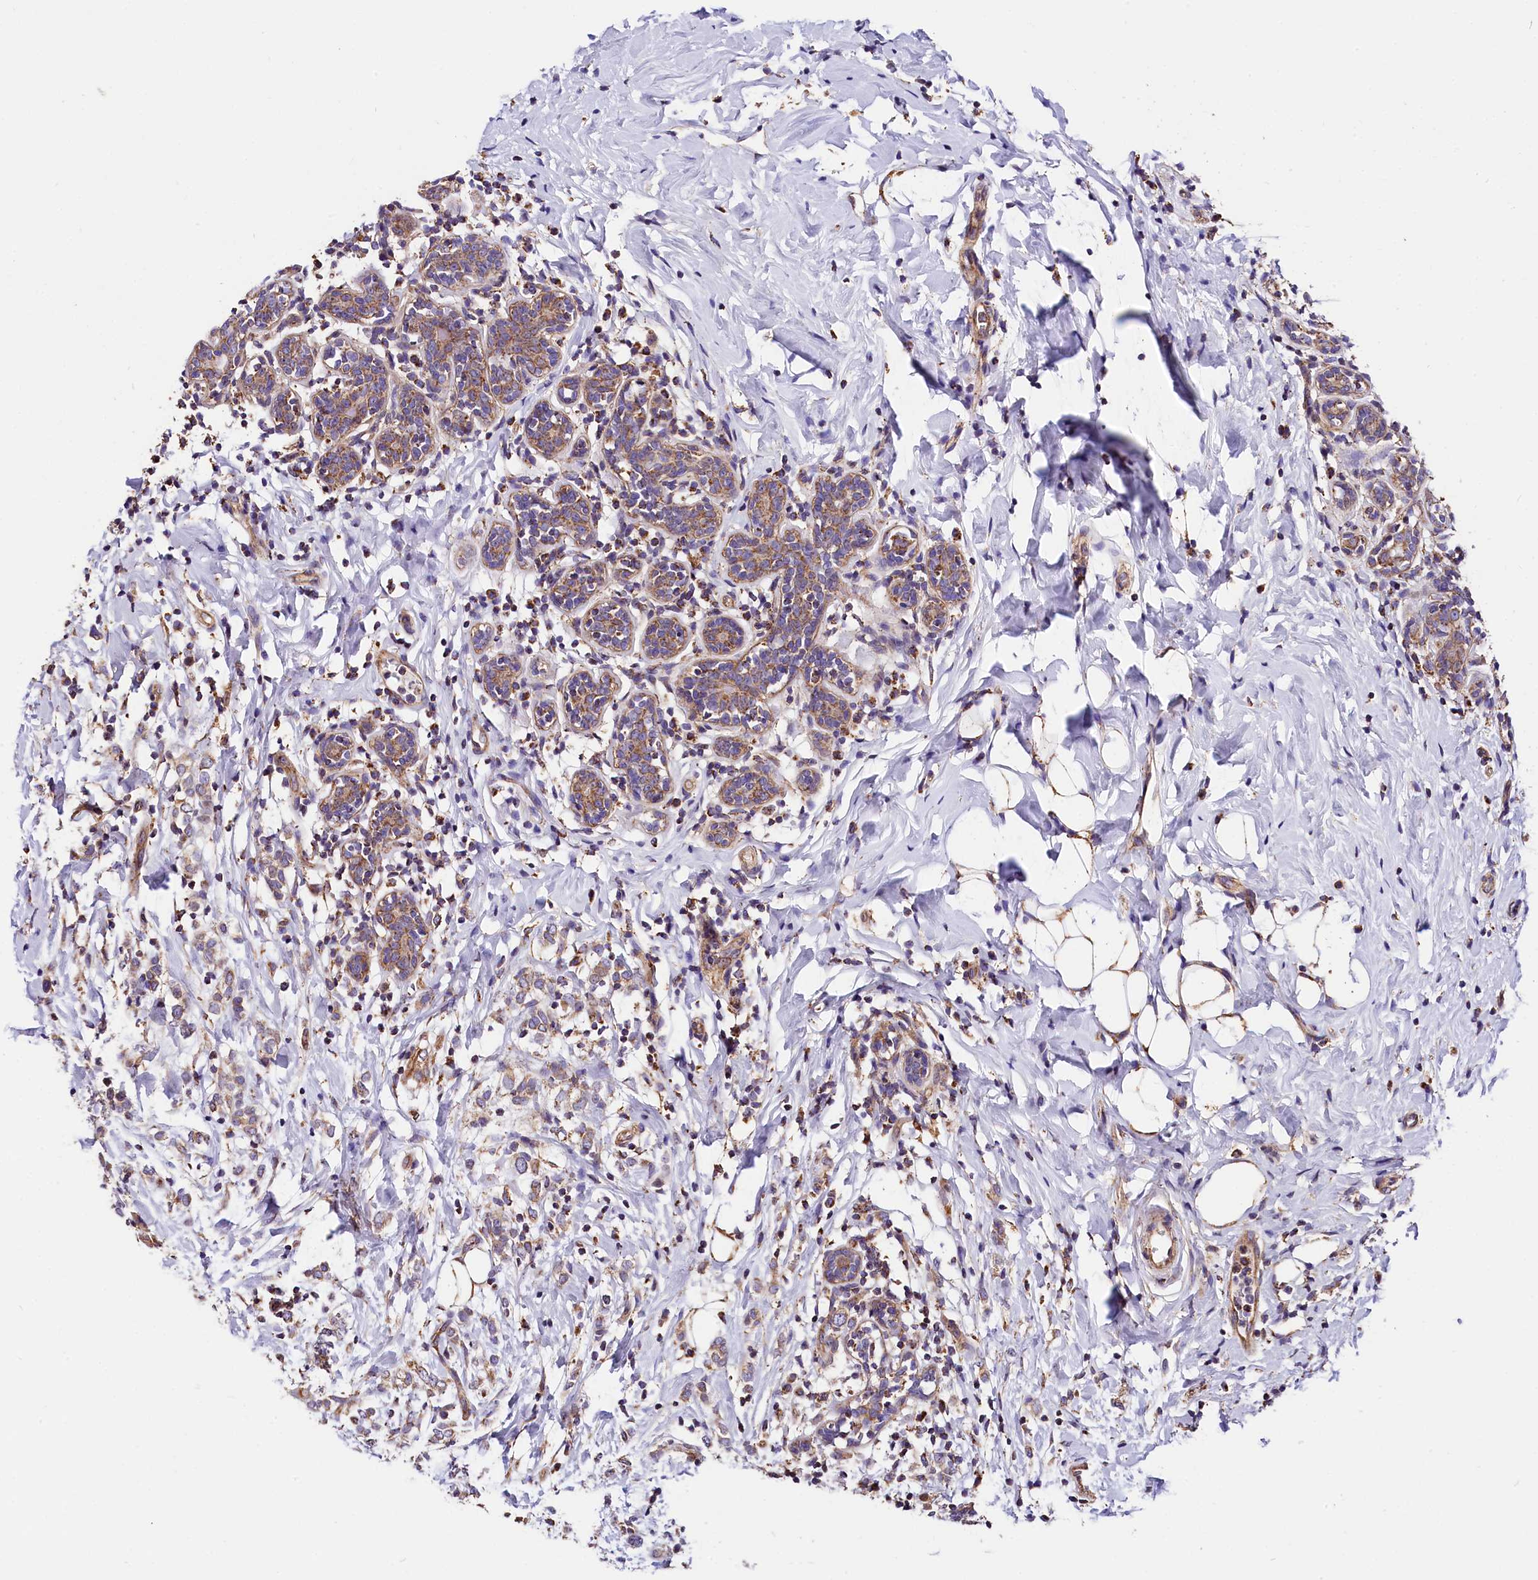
{"staining": {"intensity": "weak", "quantity": ">75%", "location": "cytoplasmic/membranous"}, "tissue": "breast cancer", "cell_type": "Tumor cells", "image_type": "cancer", "snomed": [{"axis": "morphology", "description": "Normal tissue, NOS"}, {"axis": "morphology", "description": "Lobular carcinoma"}, {"axis": "topography", "description": "Breast"}], "caption": "Immunohistochemistry (IHC) image of neoplastic tissue: breast cancer stained using immunohistochemistry (IHC) exhibits low levels of weak protein expression localized specifically in the cytoplasmic/membranous of tumor cells, appearing as a cytoplasmic/membranous brown color.", "gene": "ACAA2", "patient": {"sex": "female", "age": 47}}